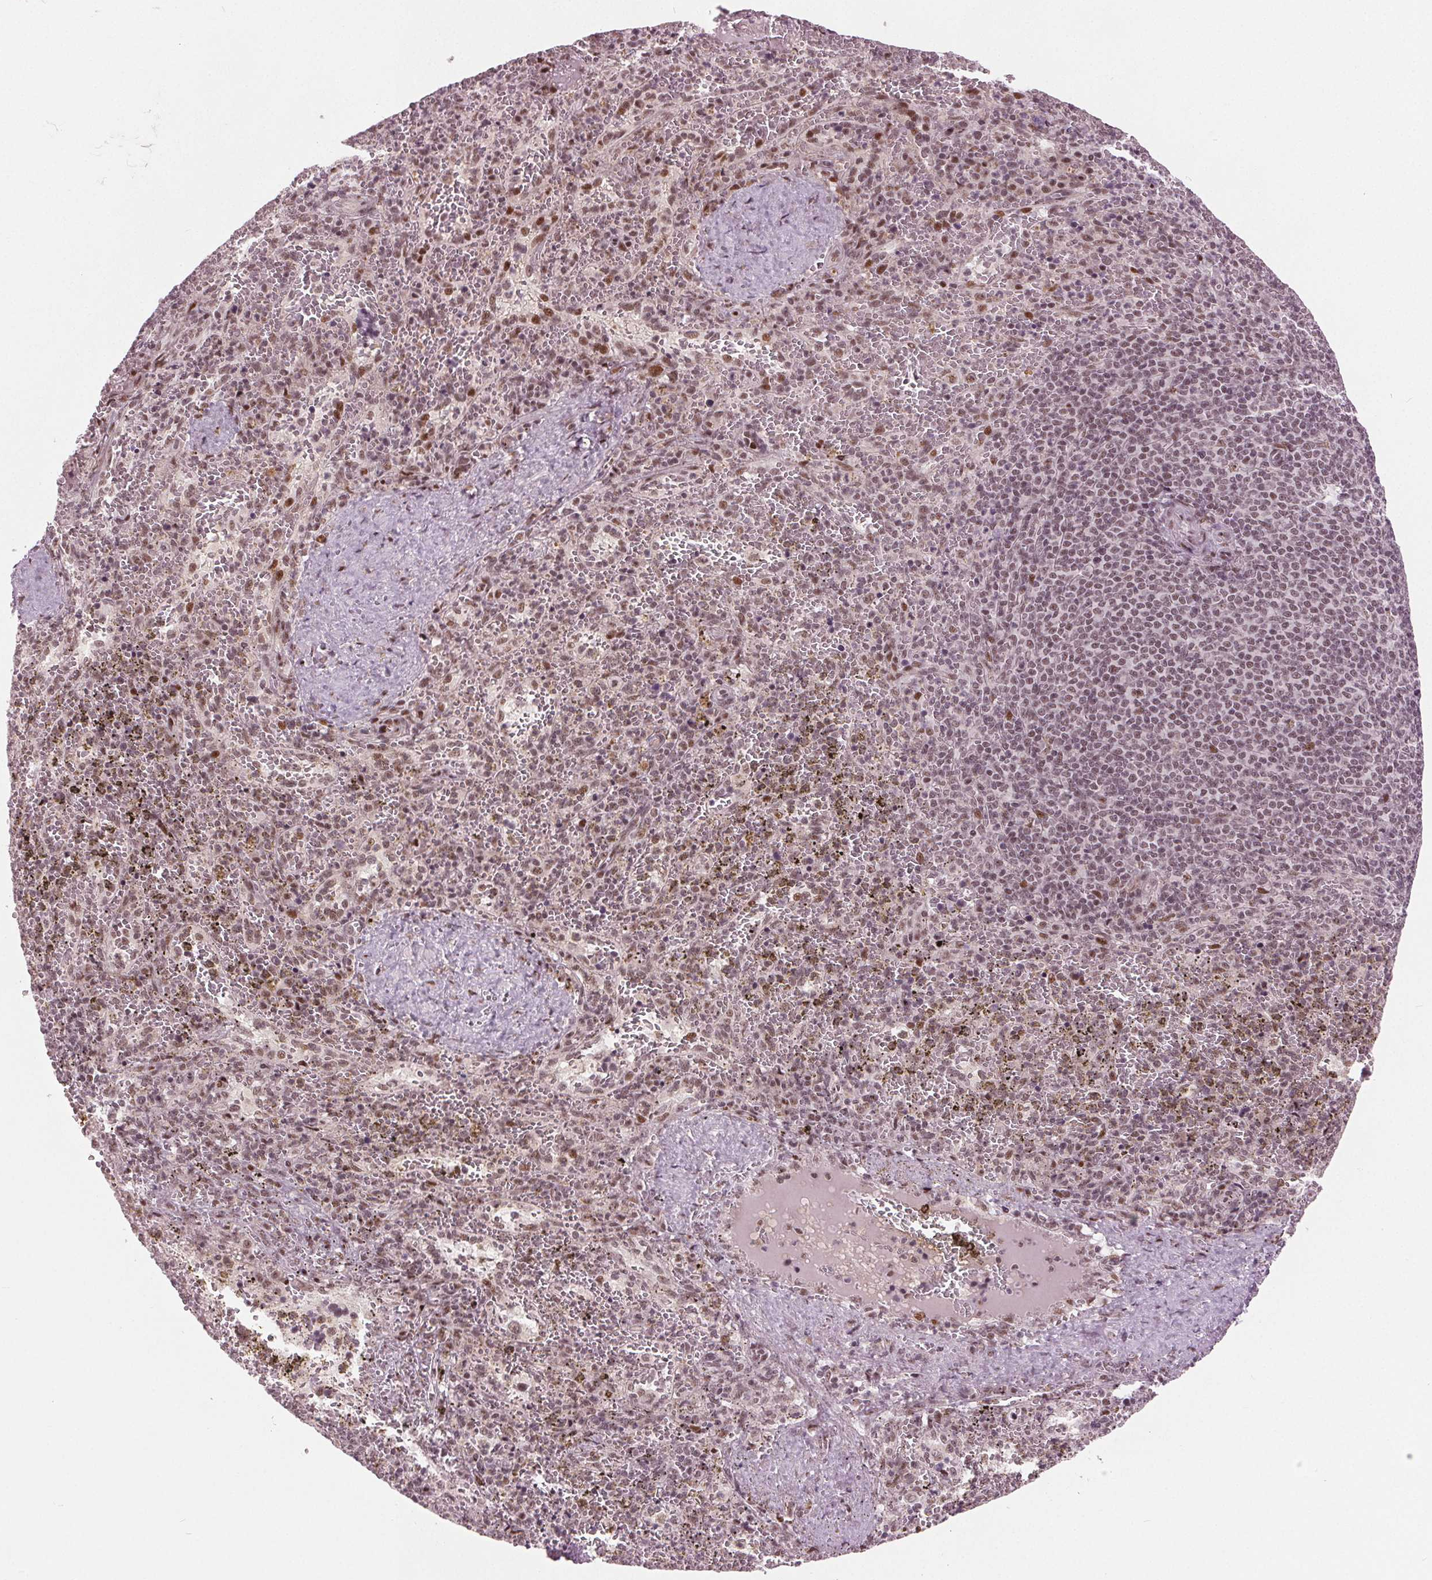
{"staining": {"intensity": "weak", "quantity": "25%-75%", "location": "nuclear"}, "tissue": "spleen", "cell_type": "Cells in red pulp", "image_type": "normal", "snomed": [{"axis": "morphology", "description": "Normal tissue, NOS"}, {"axis": "topography", "description": "Spleen"}], "caption": "IHC (DAB) staining of unremarkable human spleen exhibits weak nuclear protein staining in about 25%-75% of cells in red pulp.", "gene": "TTC34", "patient": {"sex": "female", "age": 50}}